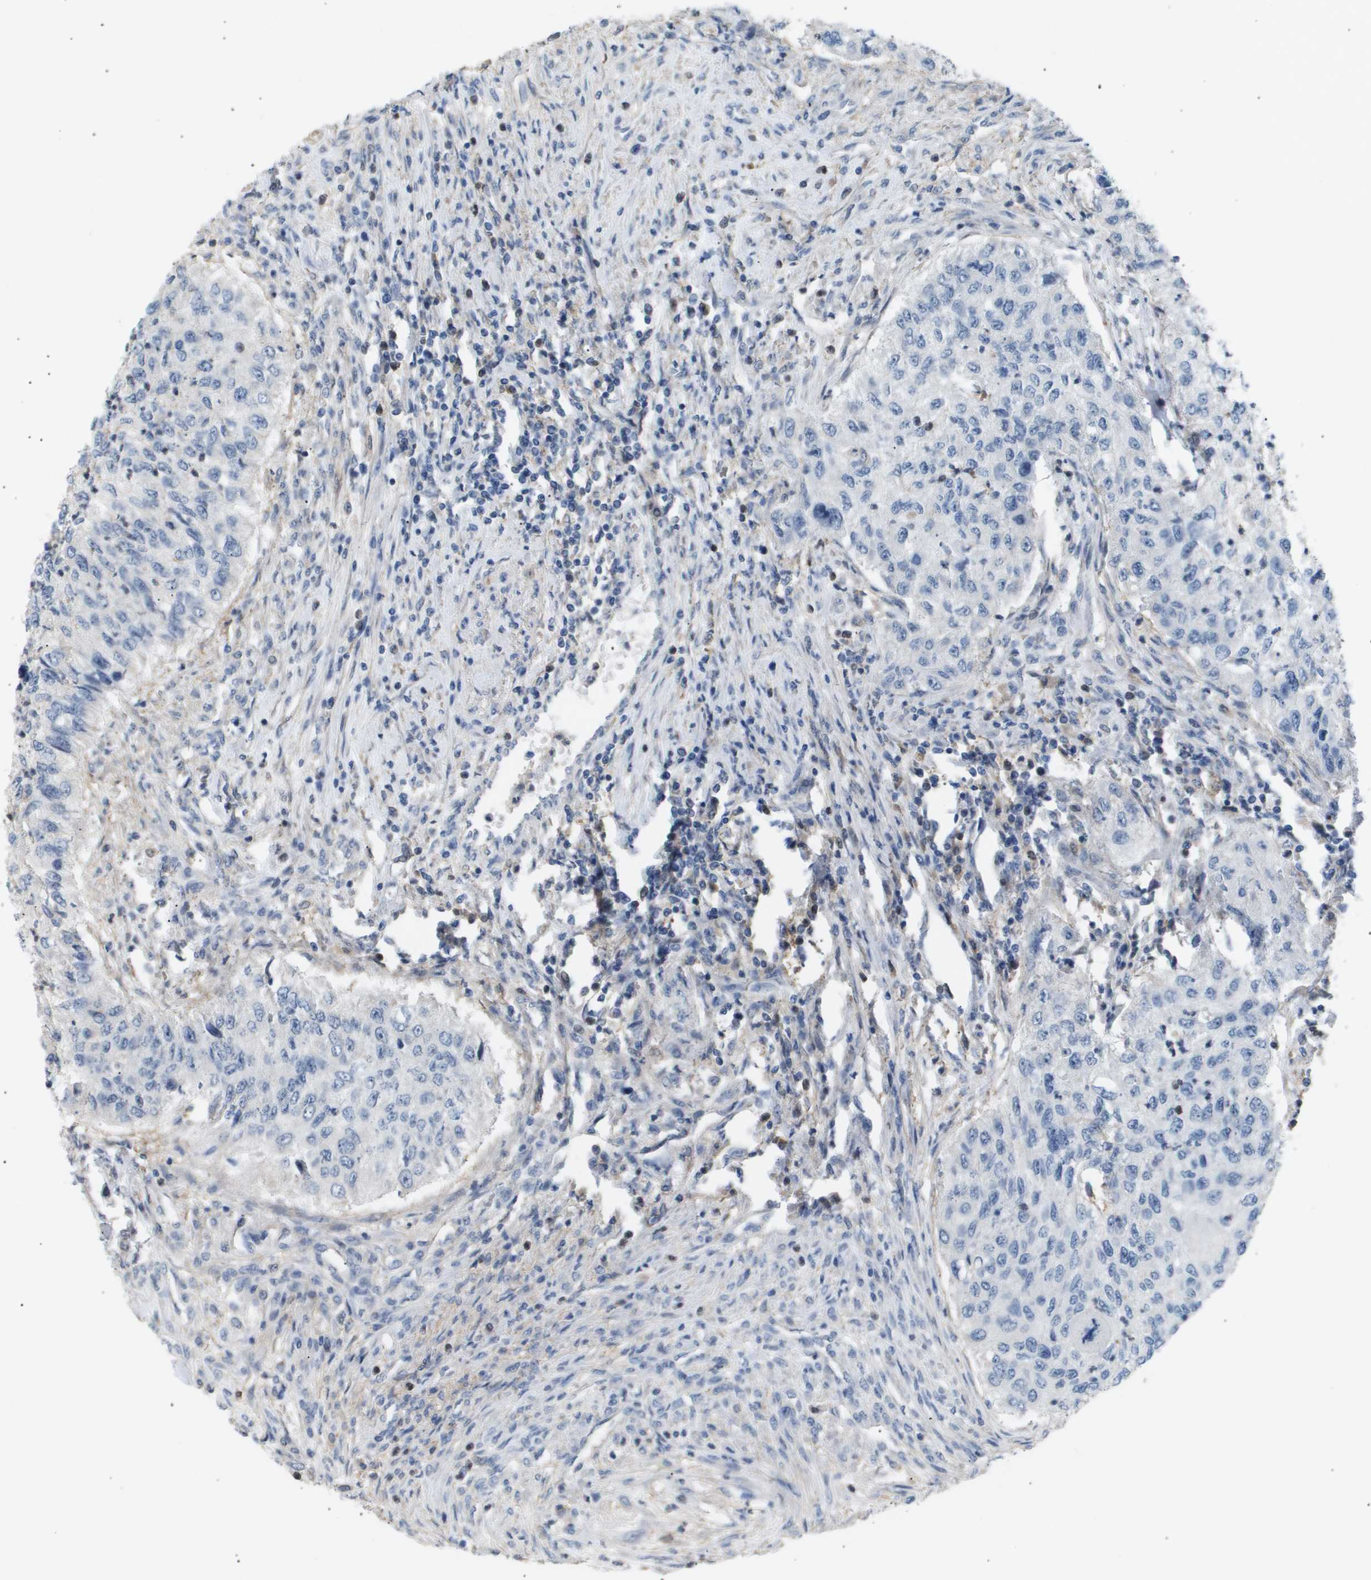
{"staining": {"intensity": "negative", "quantity": "none", "location": "none"}, "tissue": "urothelial cancer", "cell_type": "Tumor cells", "image_type": "cancer", "snomed": [{"axis": "morphology", "description": "Urothelial carcinoma, High grade"}, {"axis": "topography", "description": "Urinary bladder"}], "caption": "A high-resolution photomicrograph shows IHC staining of urothelial cancer, which shows no significant expression in tumor cells.", "gene": "AKR1A1", "patient": {"sex": "female", "age": 60}}